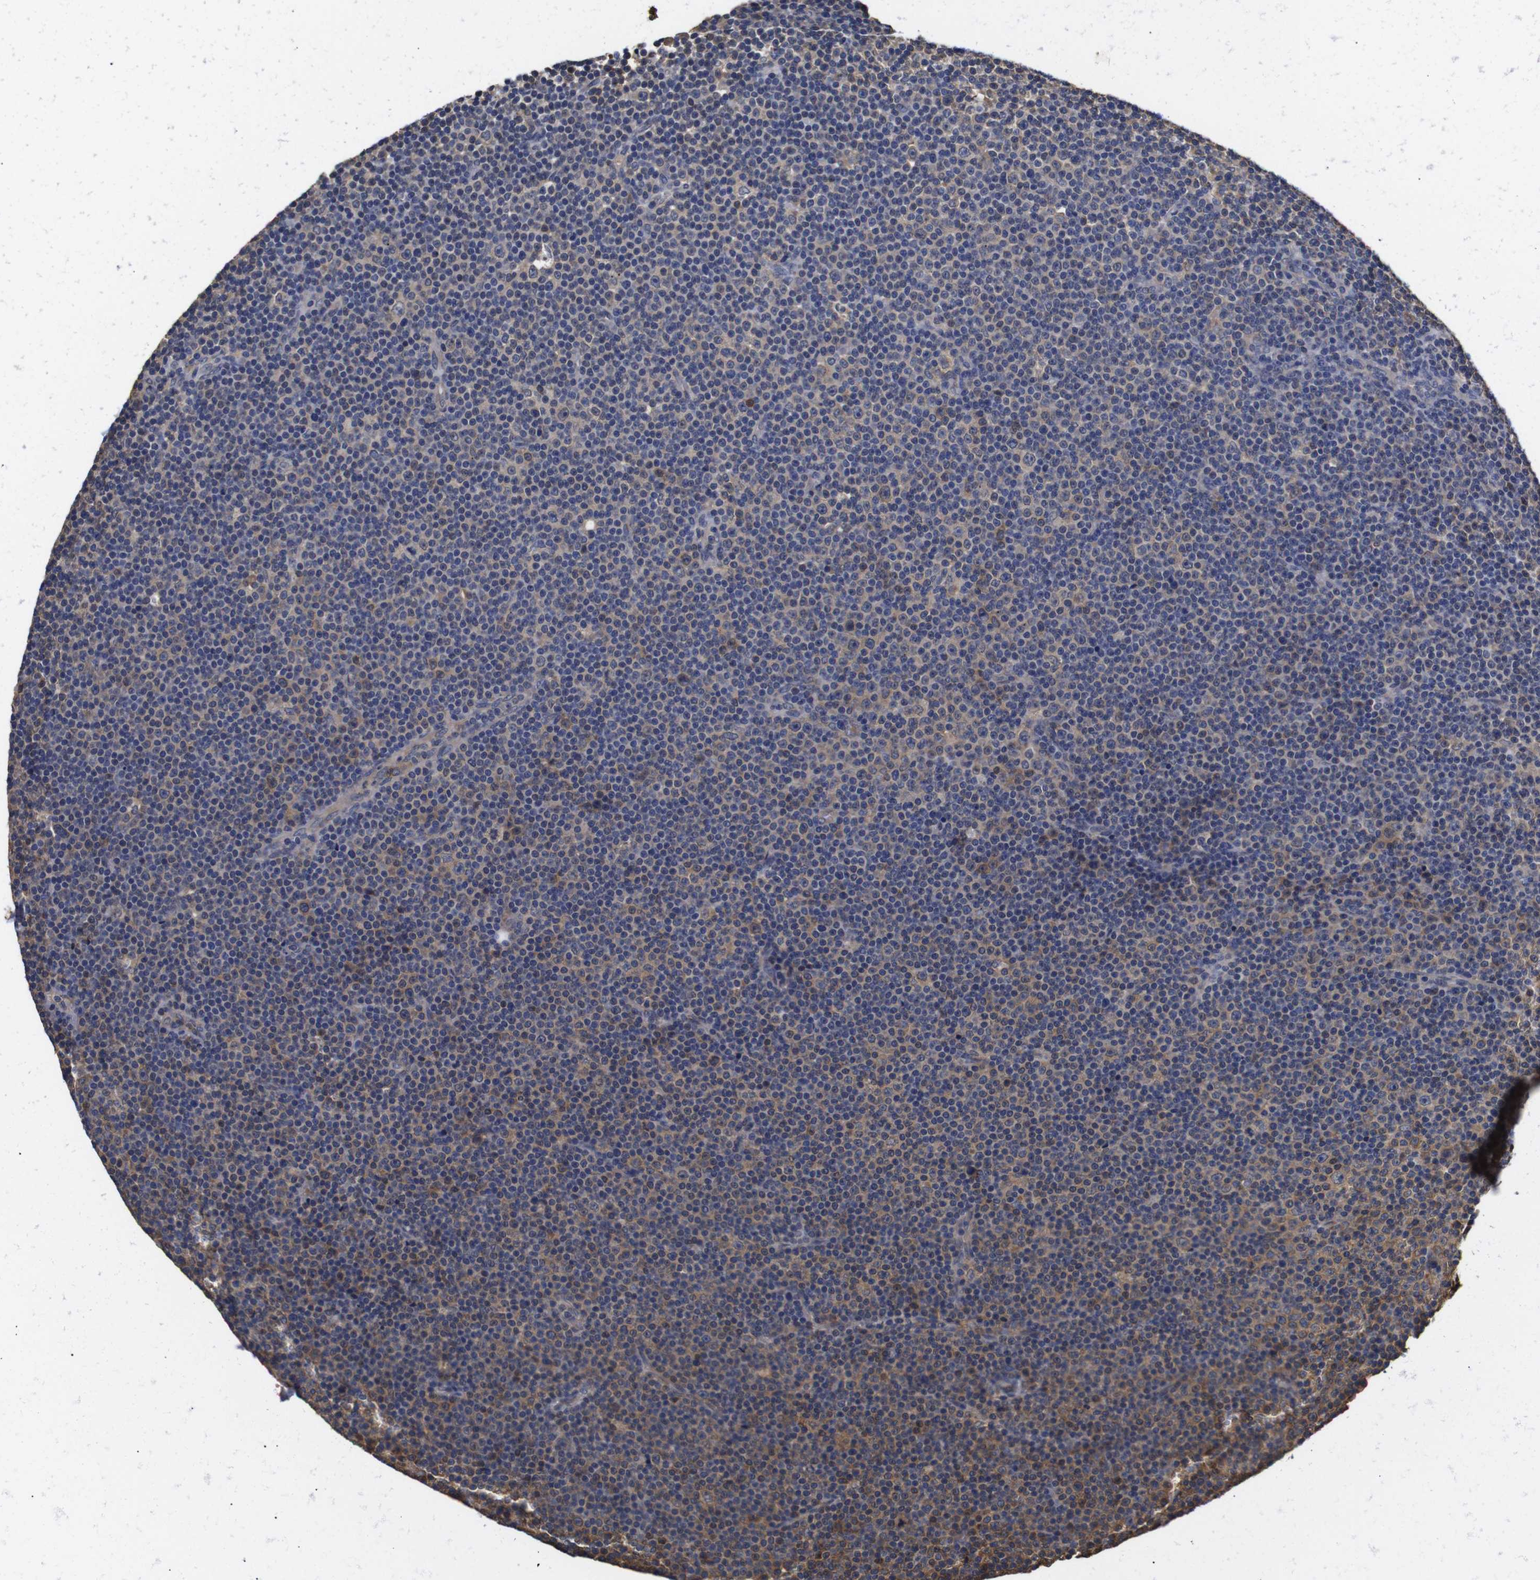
{"staining": {"intensity": "negative", "quantity": "none", "location": "none"}, "tissue": "lymphoma", "cell_type": "Tumor cells", "image_type": "cancer", "snomed": [{"axis": "morphology", "description": "Malignant lymphoma, non-Hodgkin's type, Low grade"}, {"axis": "topography", "description": "Lymph node"}], "caption": "This image is of low-grade malignant lymphoma, non-Hodgkin's type stained with IHC to label a protein in brown with the nuclei are counter-stained blue. There is no staining in tumor cells.", "gene": "LRRCC1", "patient": {"sex": "female", "age": 67}}